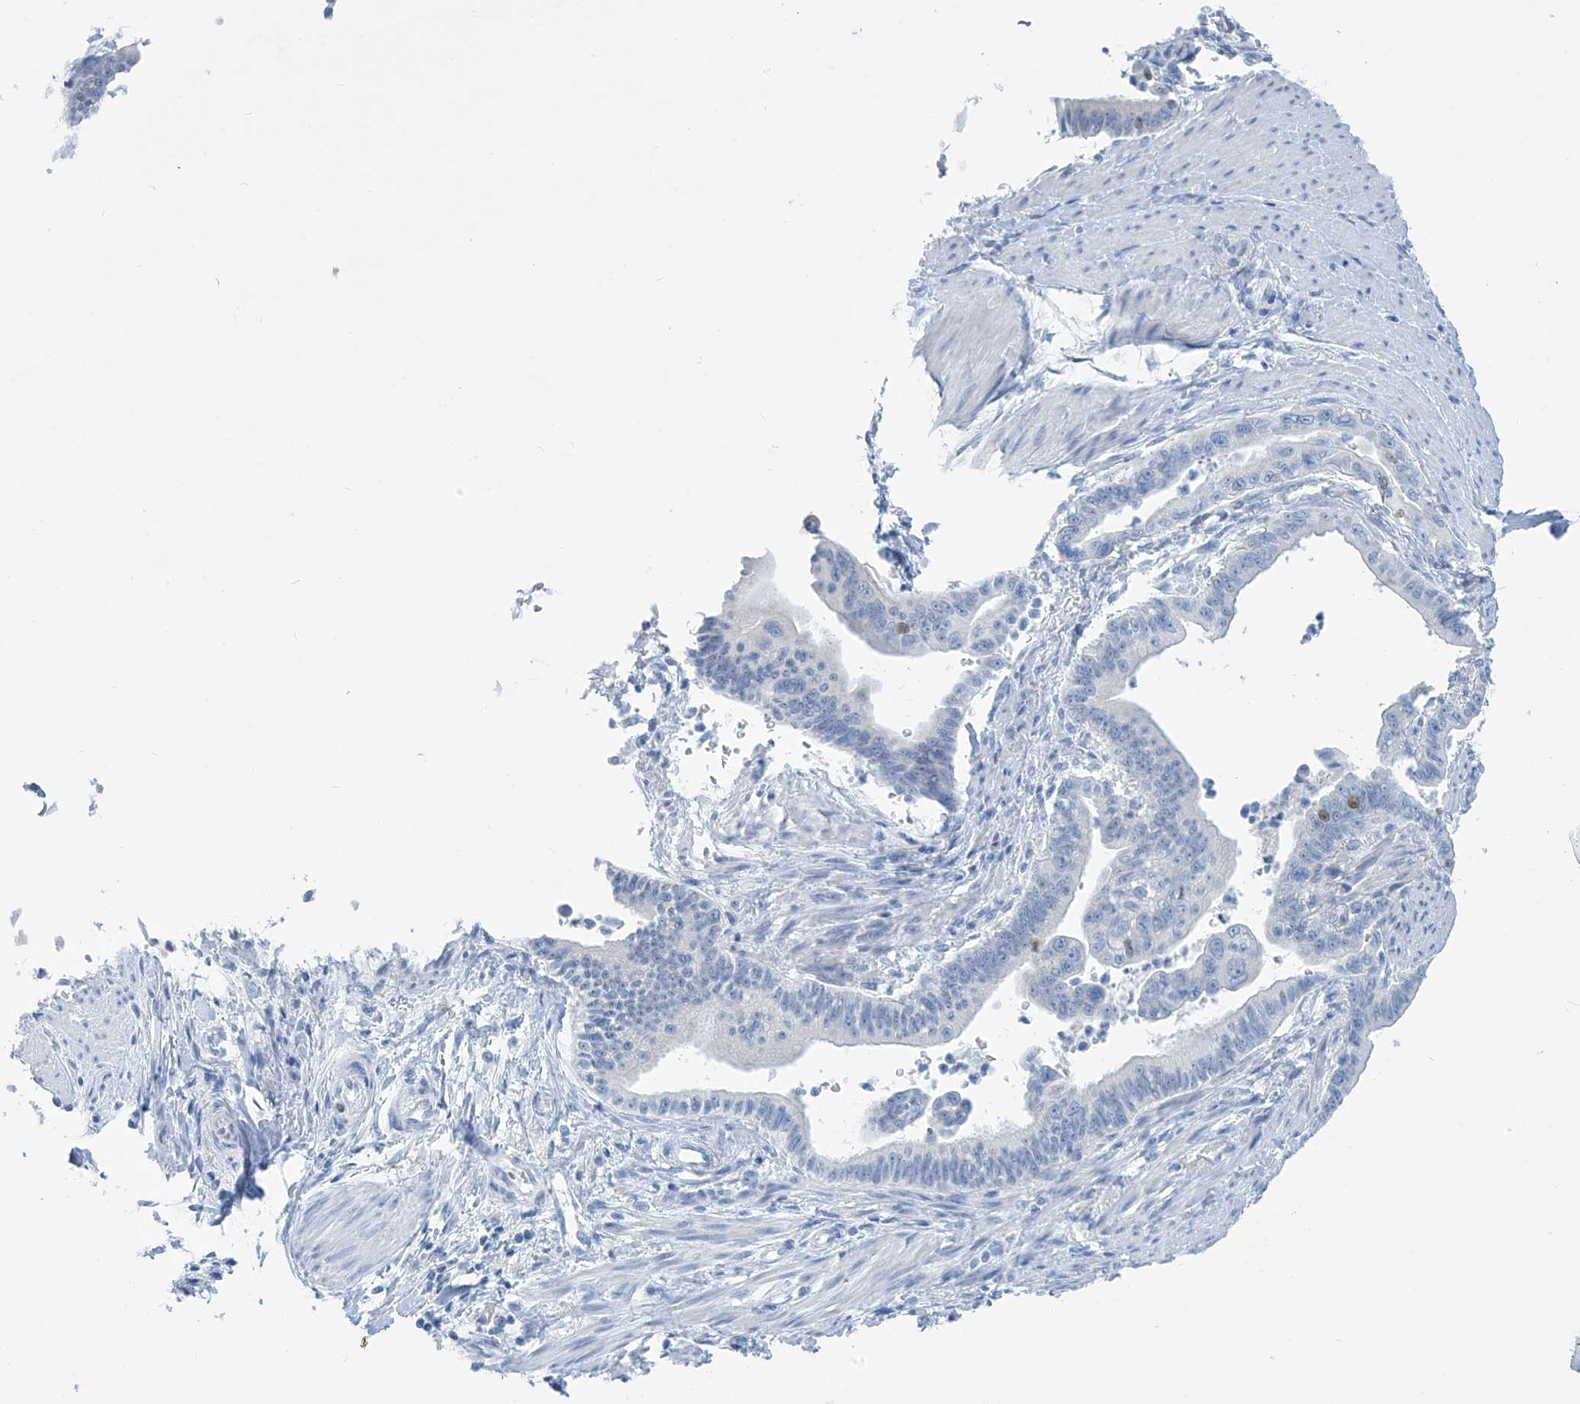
{"staining": {"intensity": "weak", "quantity": "<25%", "location": "nuclear"}, "tissue": "pancreatic cancer", "cell_type": "Tumor cells", "image_type": "cancer", "snomed": [{"axis": "morphology", "description": "Adenocarcinoma, NOS"}, {"axis": "topography", "description": "Pancreas"}], "caption": "Immunohistochemistry (IHC) histopathology image of pancreatic adenocarcinoma stained for a protein (brown), which demonstrates no expression in tumor cells.", "gene": "SGO2", "patient": {"sex": "male", "age": 70}}